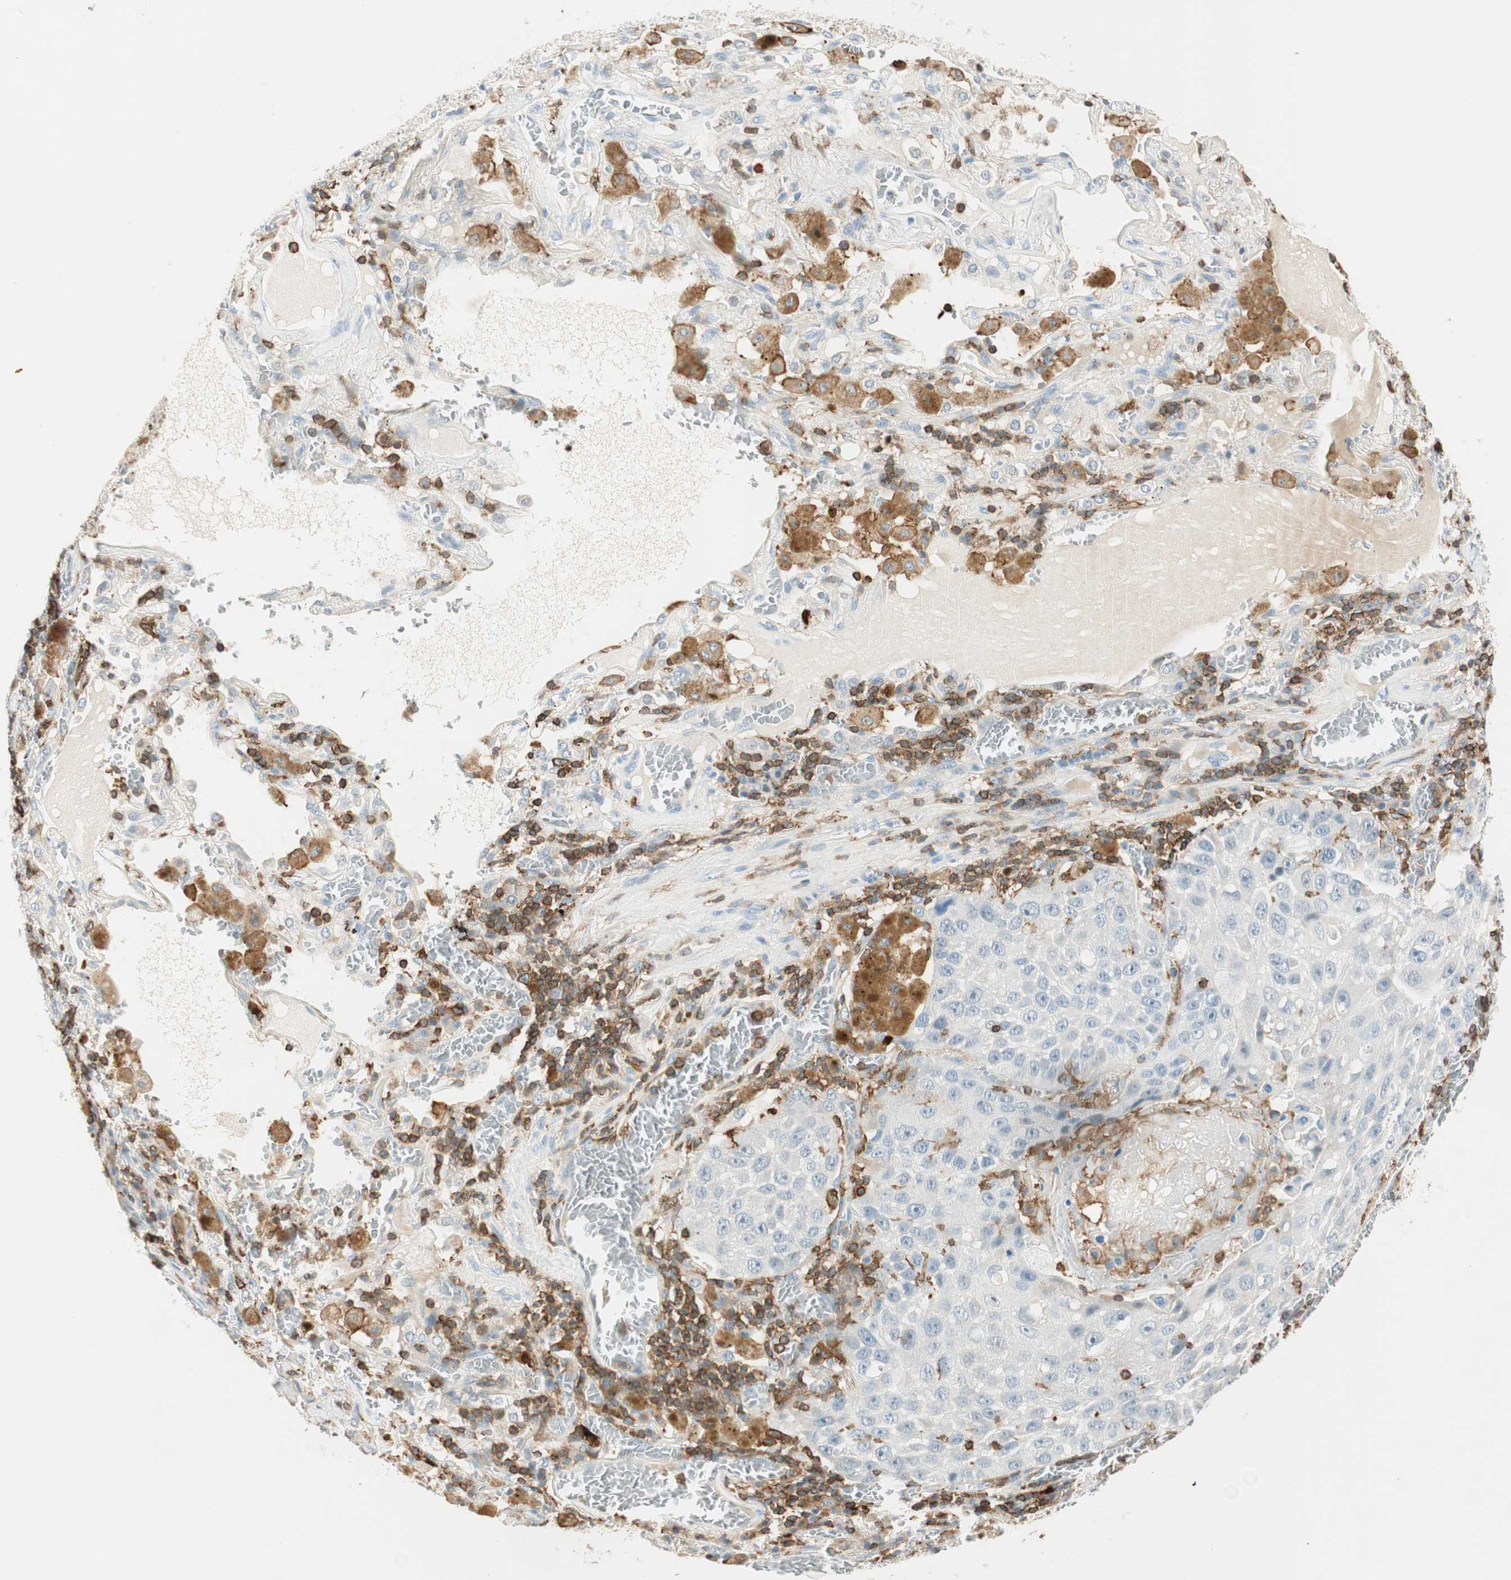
{"staining": {"intensity": "negative", "quantity": "none", "location": "none"}, "tissue": "lung cancer", "cell_type": "Tumor cells", "image_type": "cancer", "snomed": [{"axis": "morphology", "description": "Squamous cell carcinoma, NOS"}, {"axis": "topography", "description": "Lung"}], "caption": "Tumor cells show no significant staining in squamous cell carcinoma (lung). (IHC, brightfield microscopy, high magnification).", "gene": "HPGD", "patient": {"sex": "male", "age": 57}}